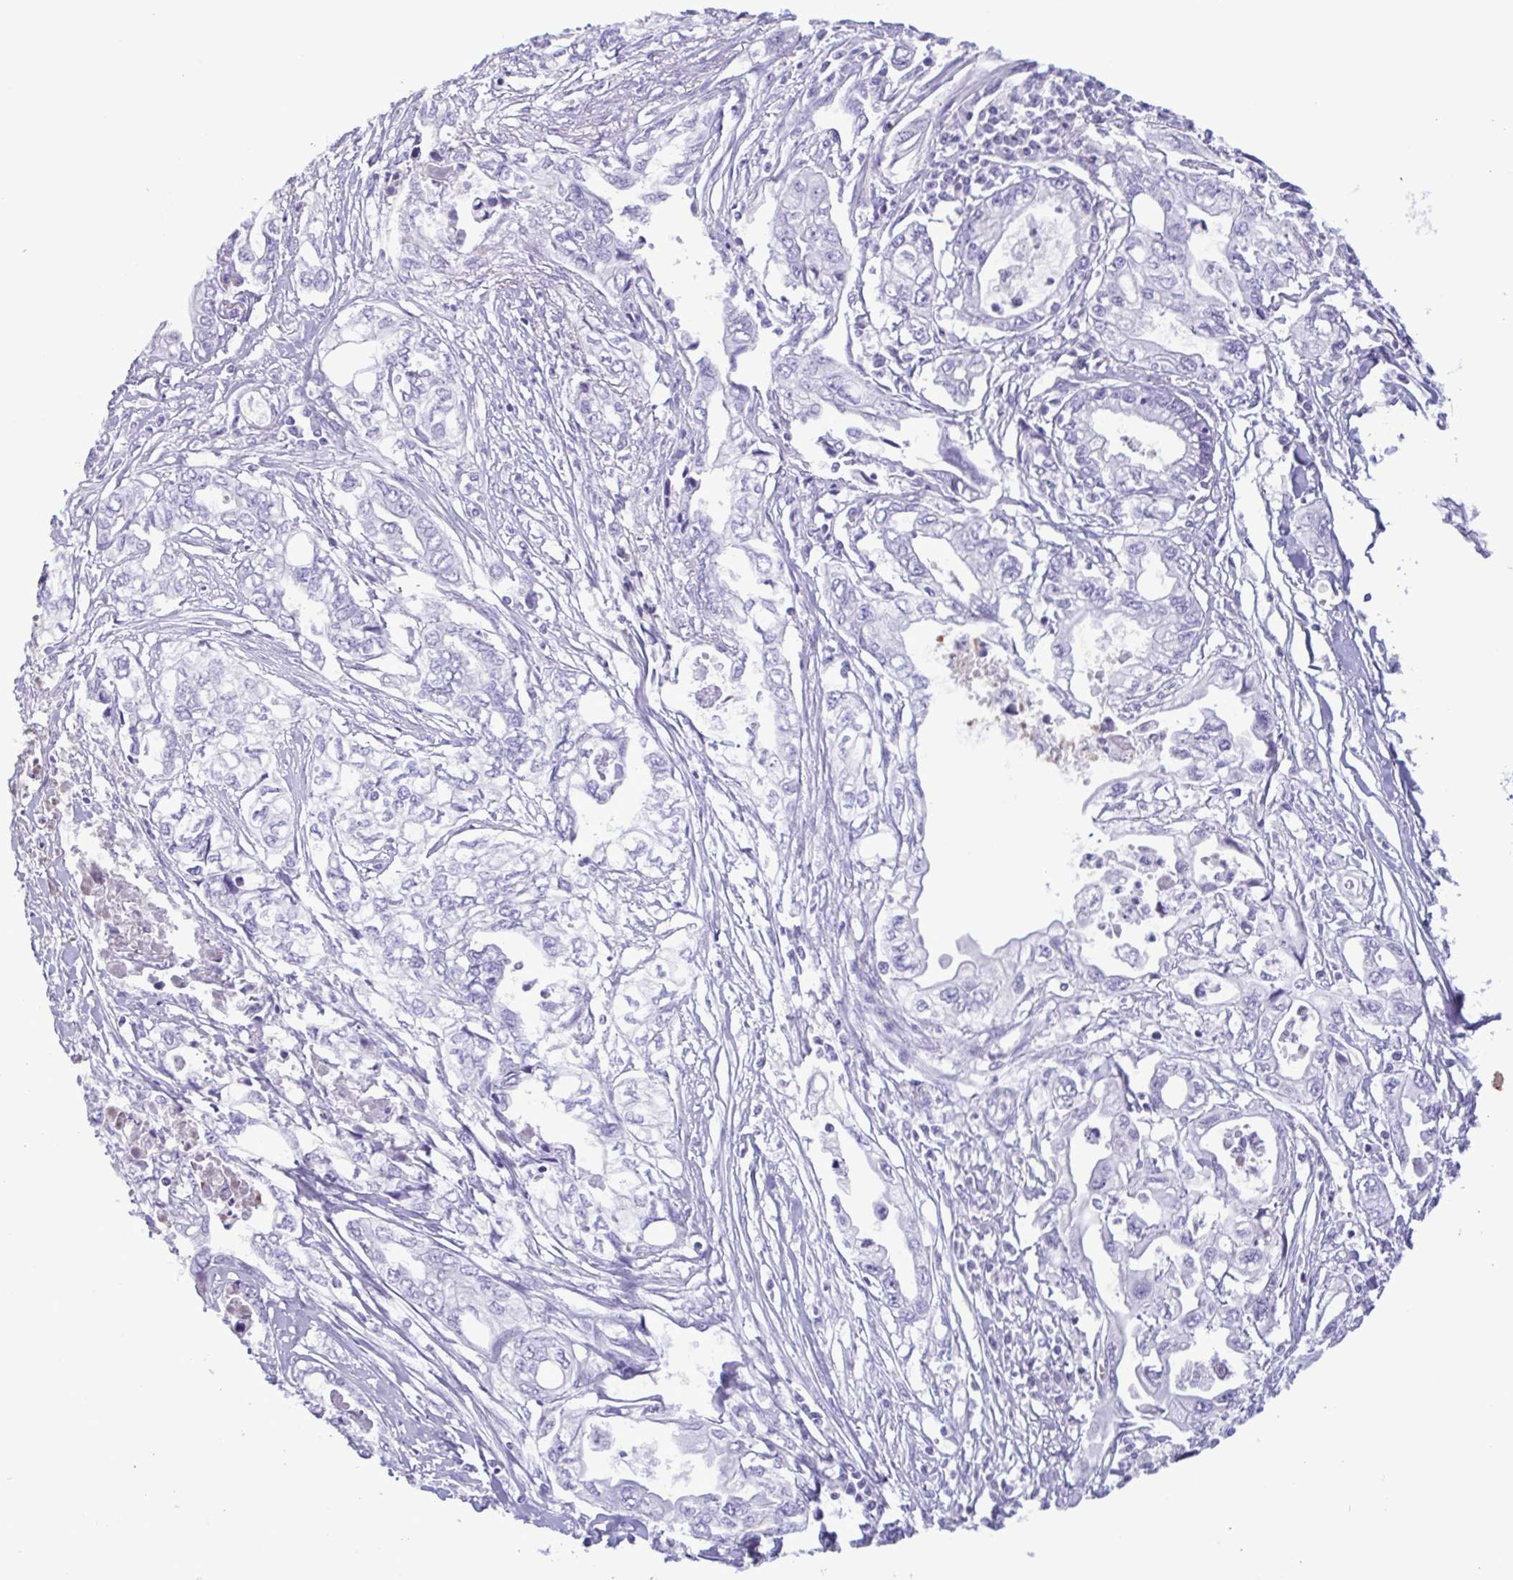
{"staining": {"intensity": "negative", "quantity": "none", "location": "none"}, "tissue": "pancreatic cancer", "cell_type": "Tumor cells", "image_type": "cancer", "snomed": [{"axis": "morphology", "description": "Adenocarcinoma, NOS"}, {"axis": "topography", "description": "Pancreas"}], "caption": "This is an immunohistochemistry photomicrograph of pancreatic cancer (adenocarcinoma). There is no positivity in tumor cells.", "gene": "LTF", "patient": {"sex": "male", "age": 68}}